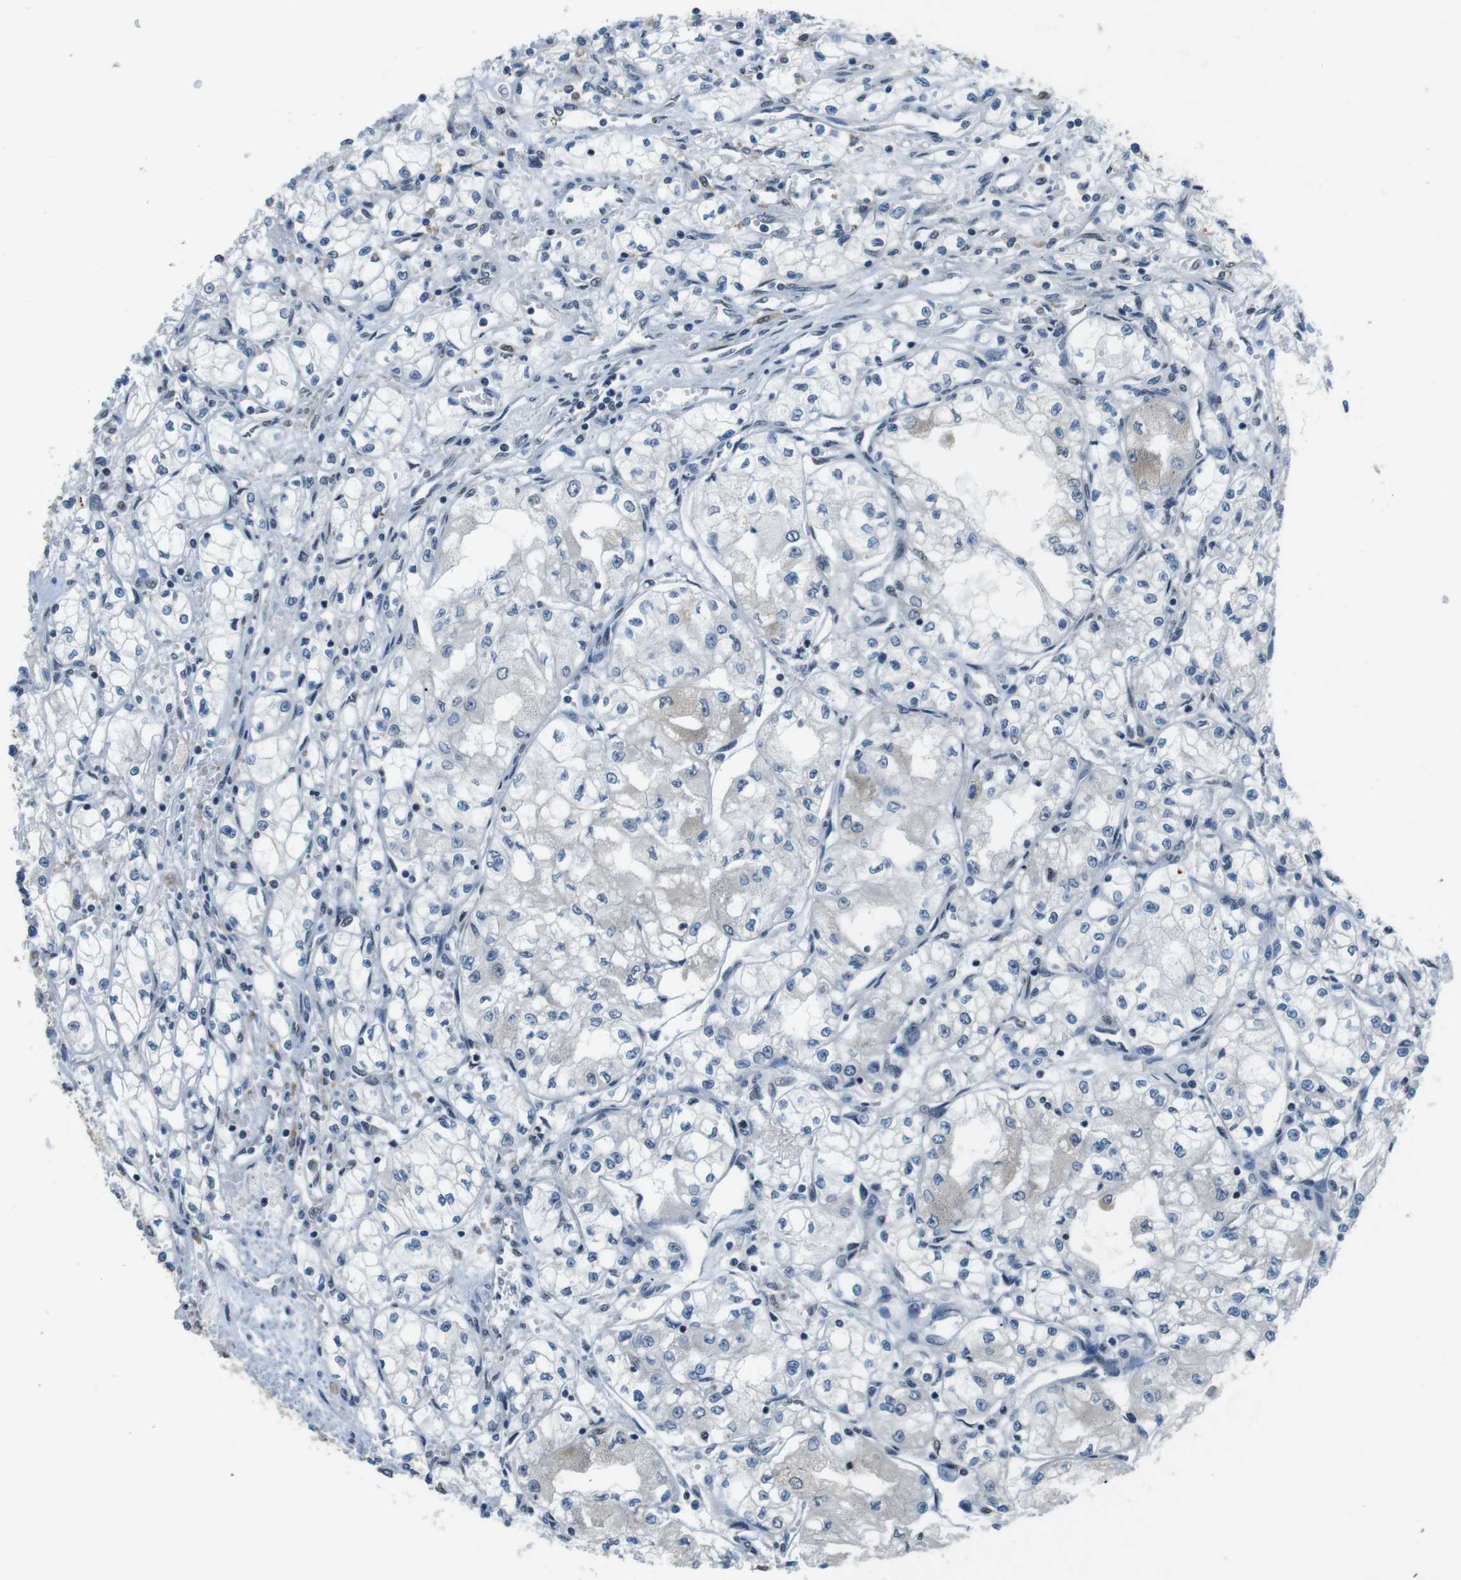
{"staining": {"intensity": "negative", "quantity": "none", "location": "none"}, "tissue": "renal cancer", "cell_type": "Tumor cells", "image_type": "cancer", "snomed": [{"axis": "morphology", "description": "Normal tissue, NOS"}, {"axis": "morphology", "description": "Adenocarcinoma, NOS"}, {"axis": "topography", "description": "Kidney"}], "caption": "The IHC image has no significant expression in tumor cells of adenocarcinoma (renal) tissue.", "gene": "CD163L1", "patient": {"sex": "male", "age": 59}}